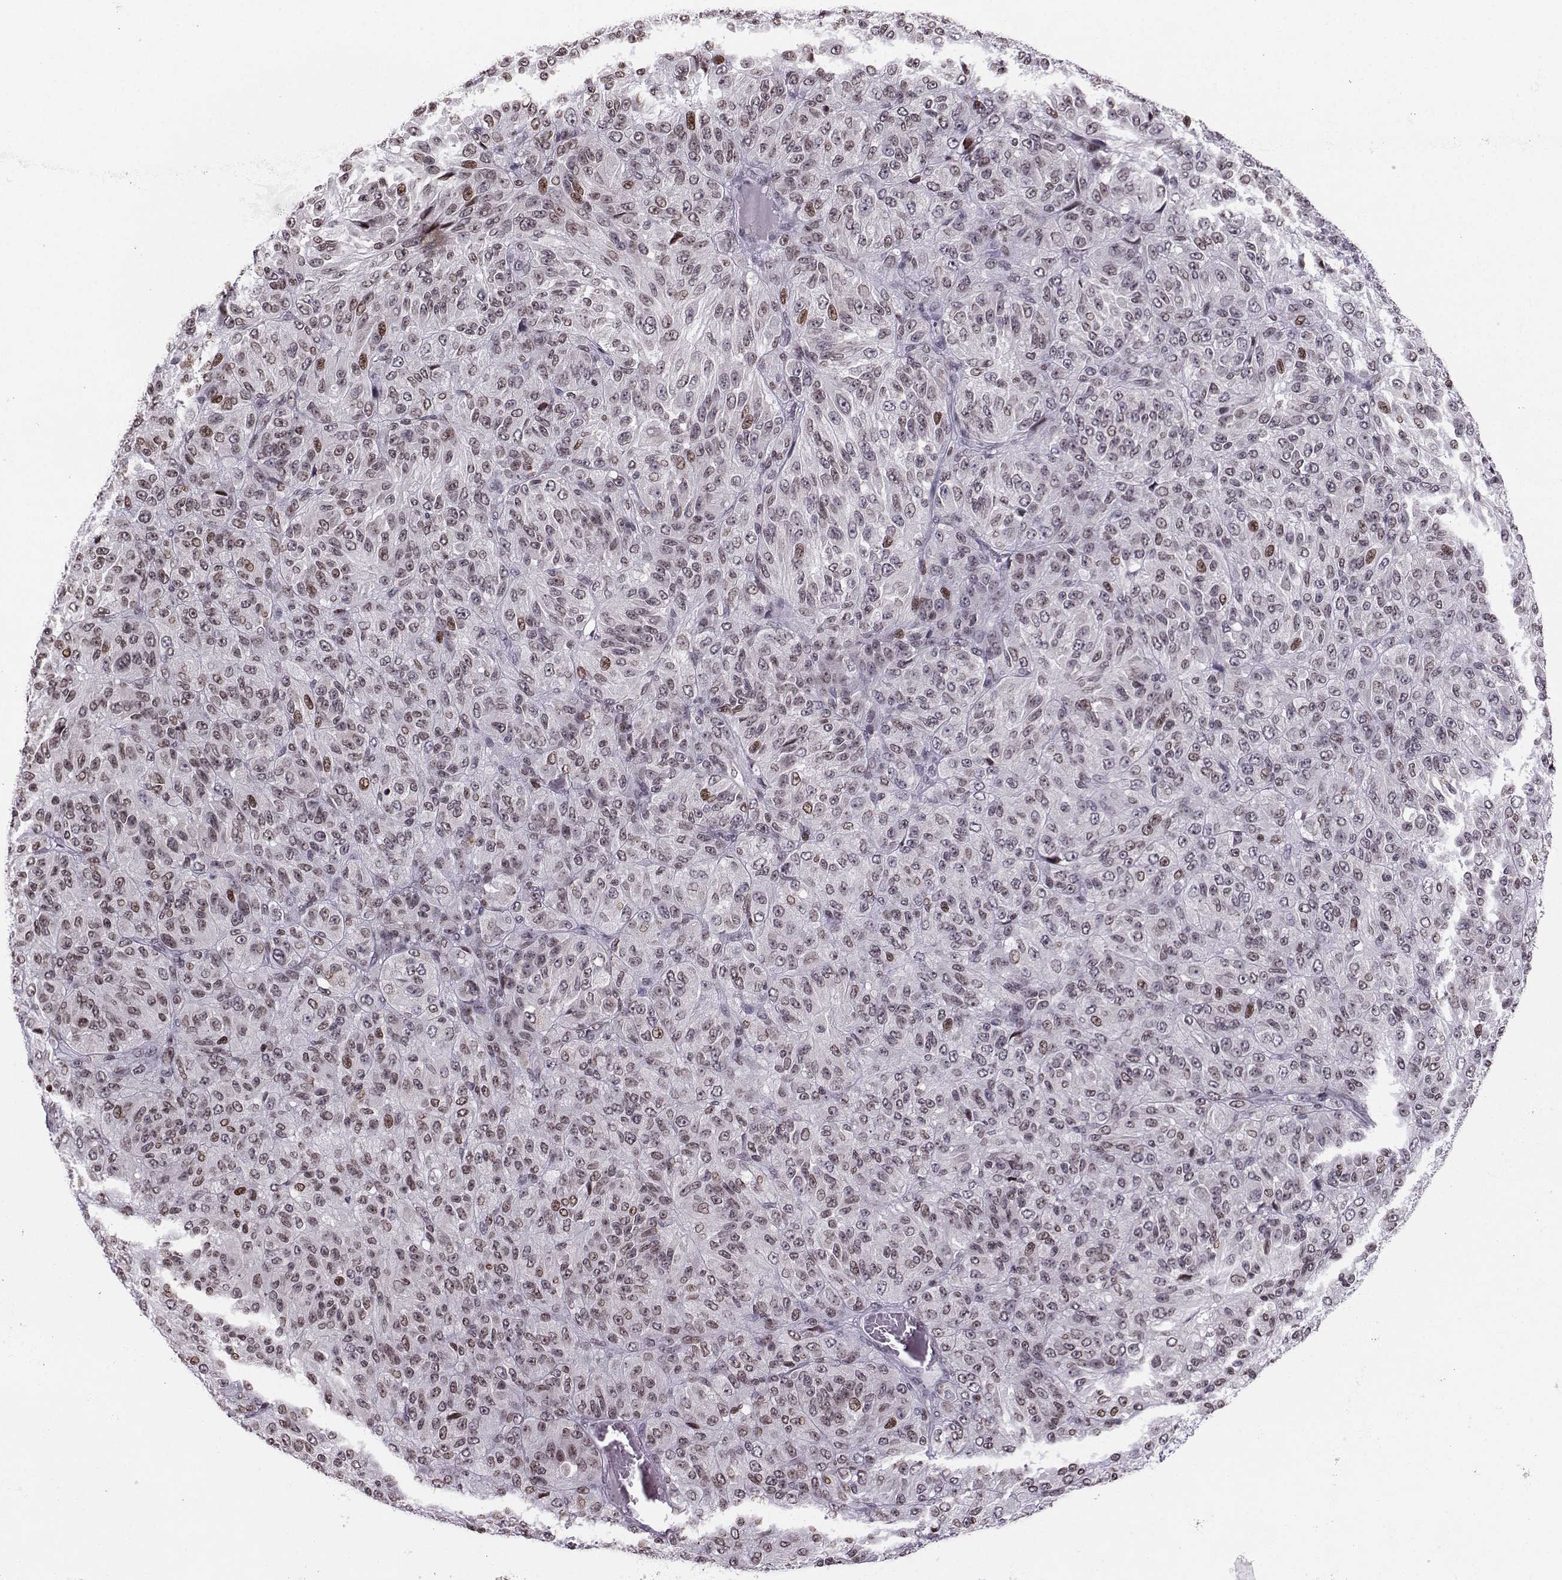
{"staining": {"intensity": "moderate", "quantity": "25%-75%", "location": "nuclear"}, "tissue": "melanoma", "cell_type": "Tumor cells", "image_type": "cancer", "snomed": [{"axis": "morphology", "description": "Malignant melanoma, Metastatic site"}, {"axis": "topography", "description": "Brain"}], "caption": "Protein analysis of malignant melanoma (metastatic site) tissue shows moderate nuclear expression in approximately 25%-75% of tumor cells. (DAB (3,3'-diaminobenzidine) = brown stain, brightfield microscopy at high magnification).", "gene": "ZNF19", "patient": {"sex": "female", "age": 56}}